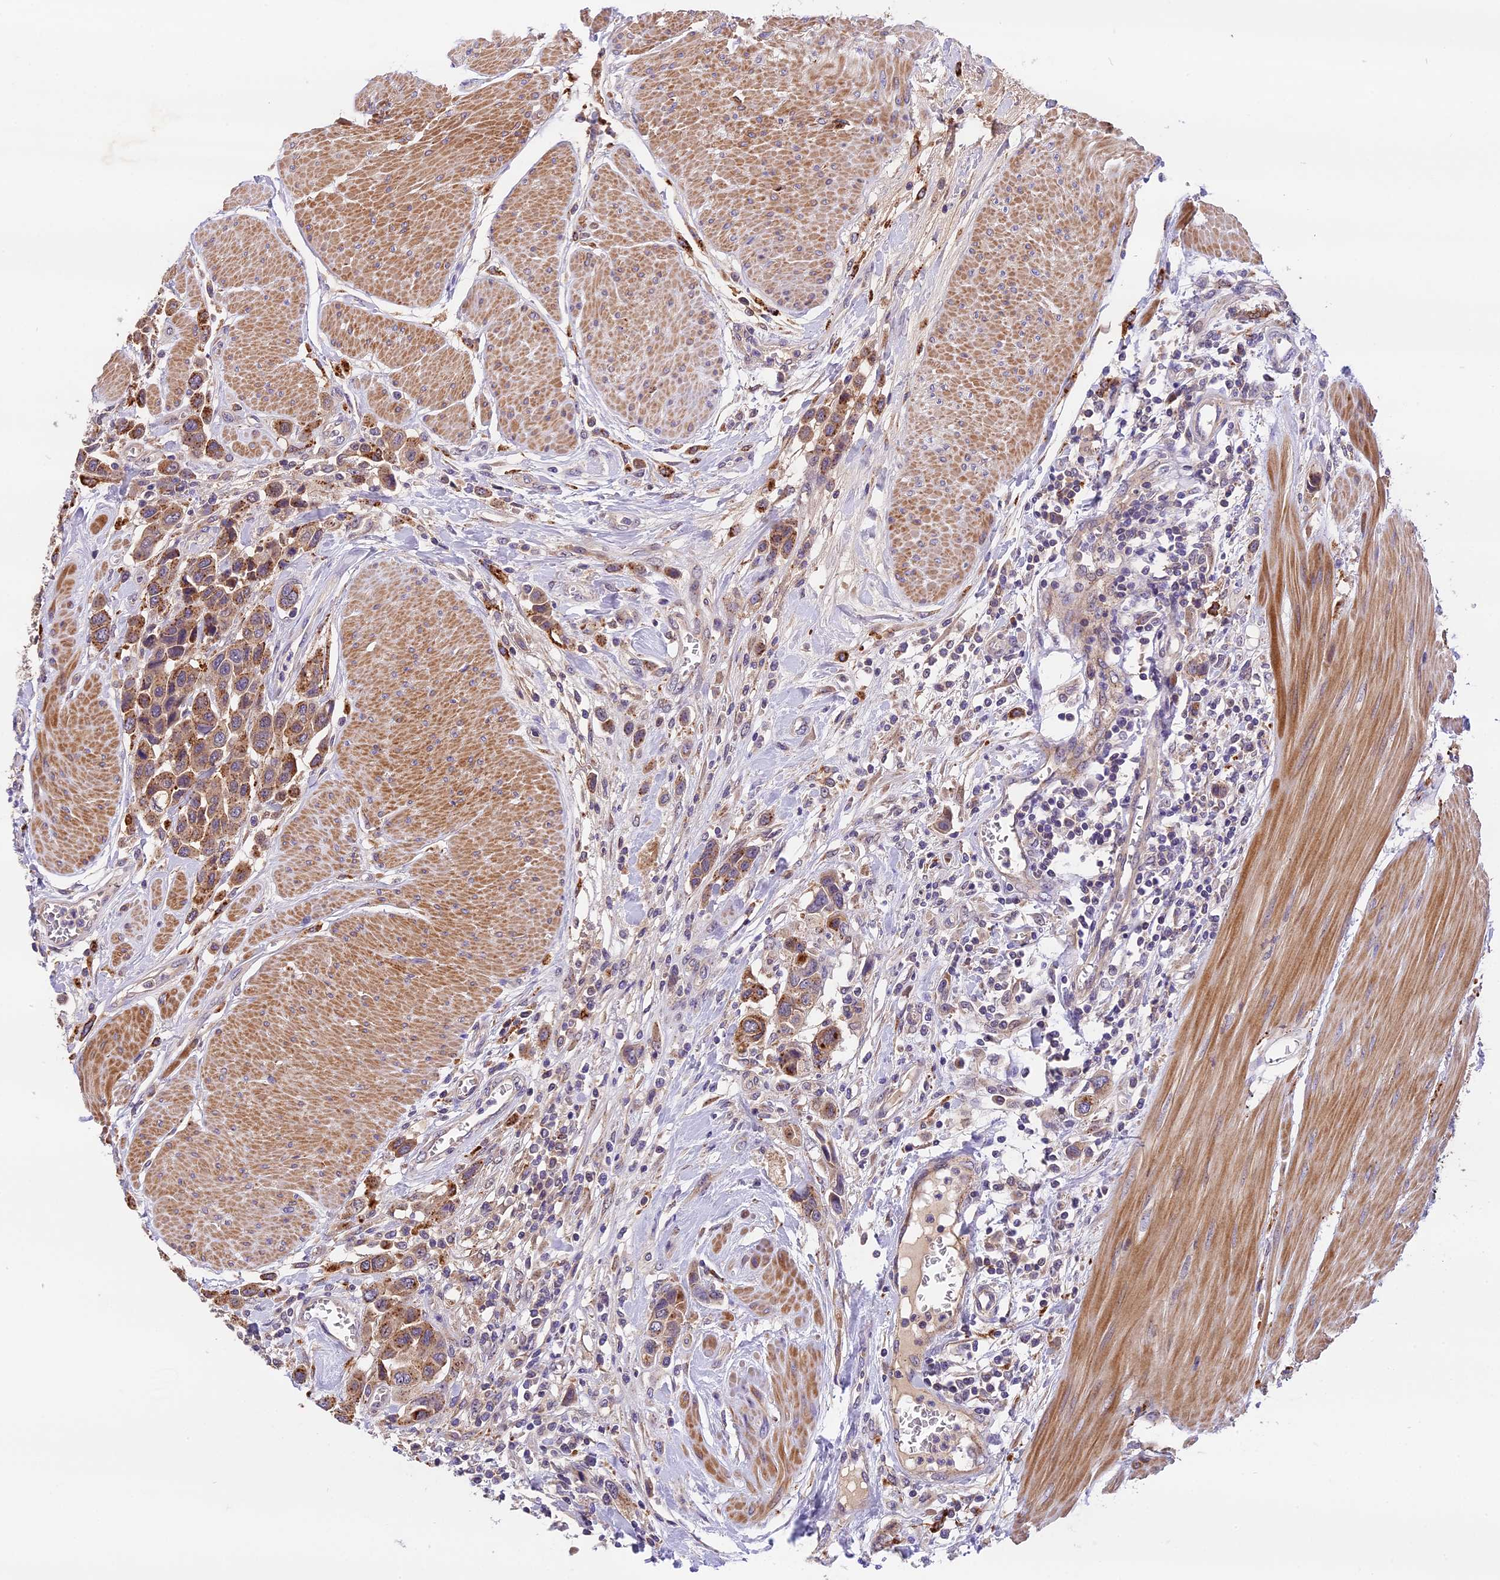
{"staining": {"intensity": "moderate", "quantity": ">75%", "location": "cytoplasmic/membranous"}, "tissue": "urothelial cancer", "cell_type": "Tumor cells", "image_type": "cancer", "snomed": [{"axis": "morphology", "description": "Urothelial carcinoma, High grade"}, {"axis": "topography", "description": "Urinary bladder"}], "caption": "Urothelial cancer stained for a protein (brown) shows moderate cytoplasmic/membranous positive positivity in approximately >75% of tumor cells.", "gene": "COPE", "patient": {"sex": "male", "age": 50}}